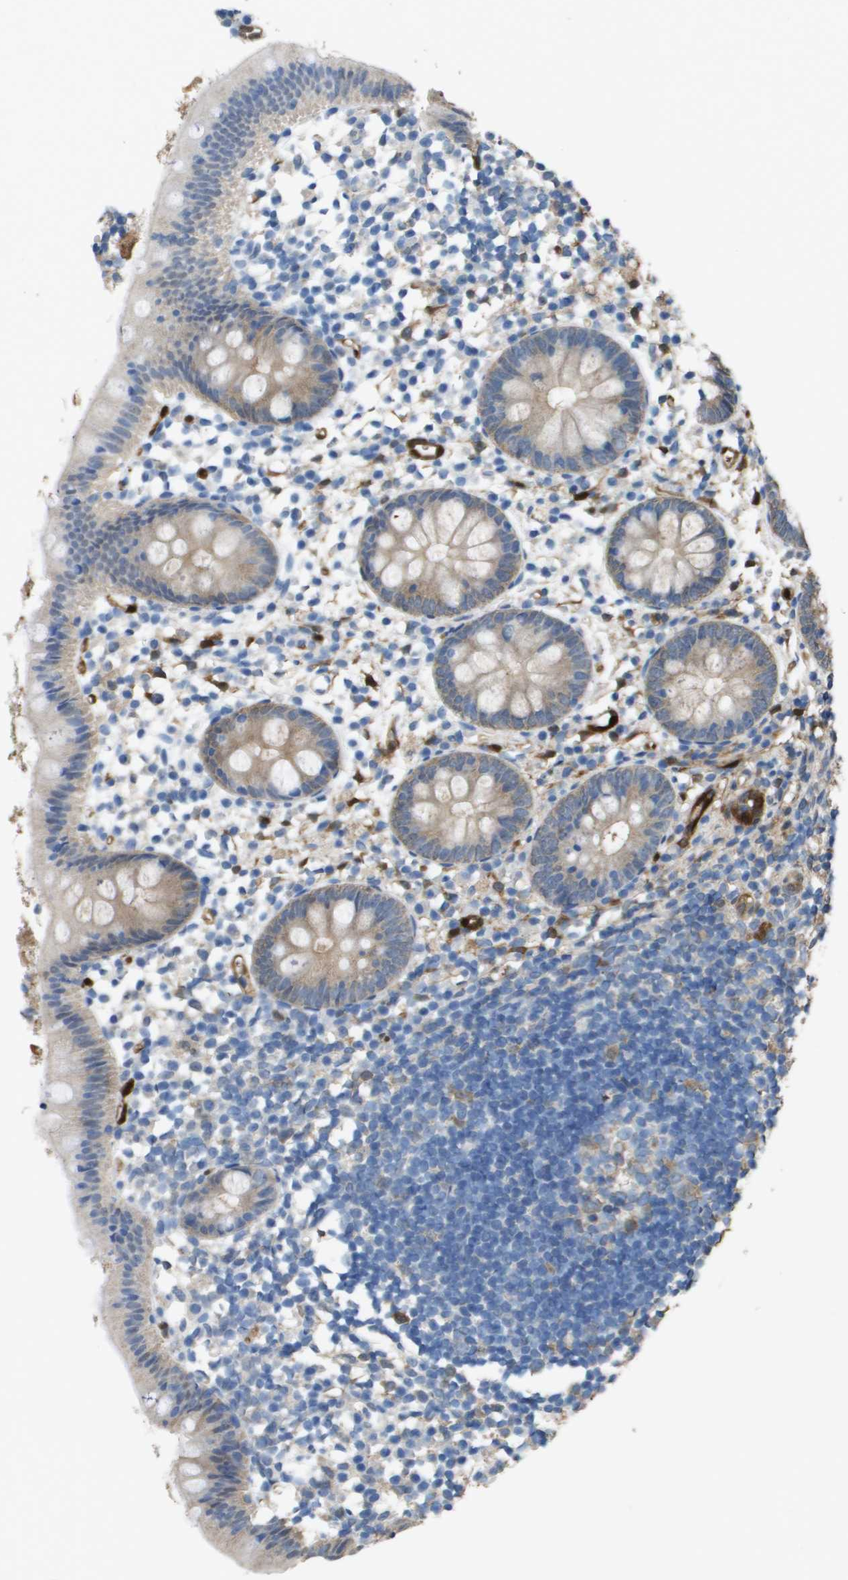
{"staining": {"intensity": "moderate", "quantity": ">75%", "location": "cytoplasmic/membranous"}, "tissue": "appendix", "cell_type": "Glandular cells", "image_type": "normal", "snomed": [{"axis": "morphology", "description": "Normal tissue, NOS"}, {"axis": "topography", "description": "Appendix"}], "caption": "The immunohistochemical stain shows moderate cytoplasmic/membranous staining in glandular cells of benign appendix.", "gene": "FABP5", "patient": {"sex": "female", "age": 20}}